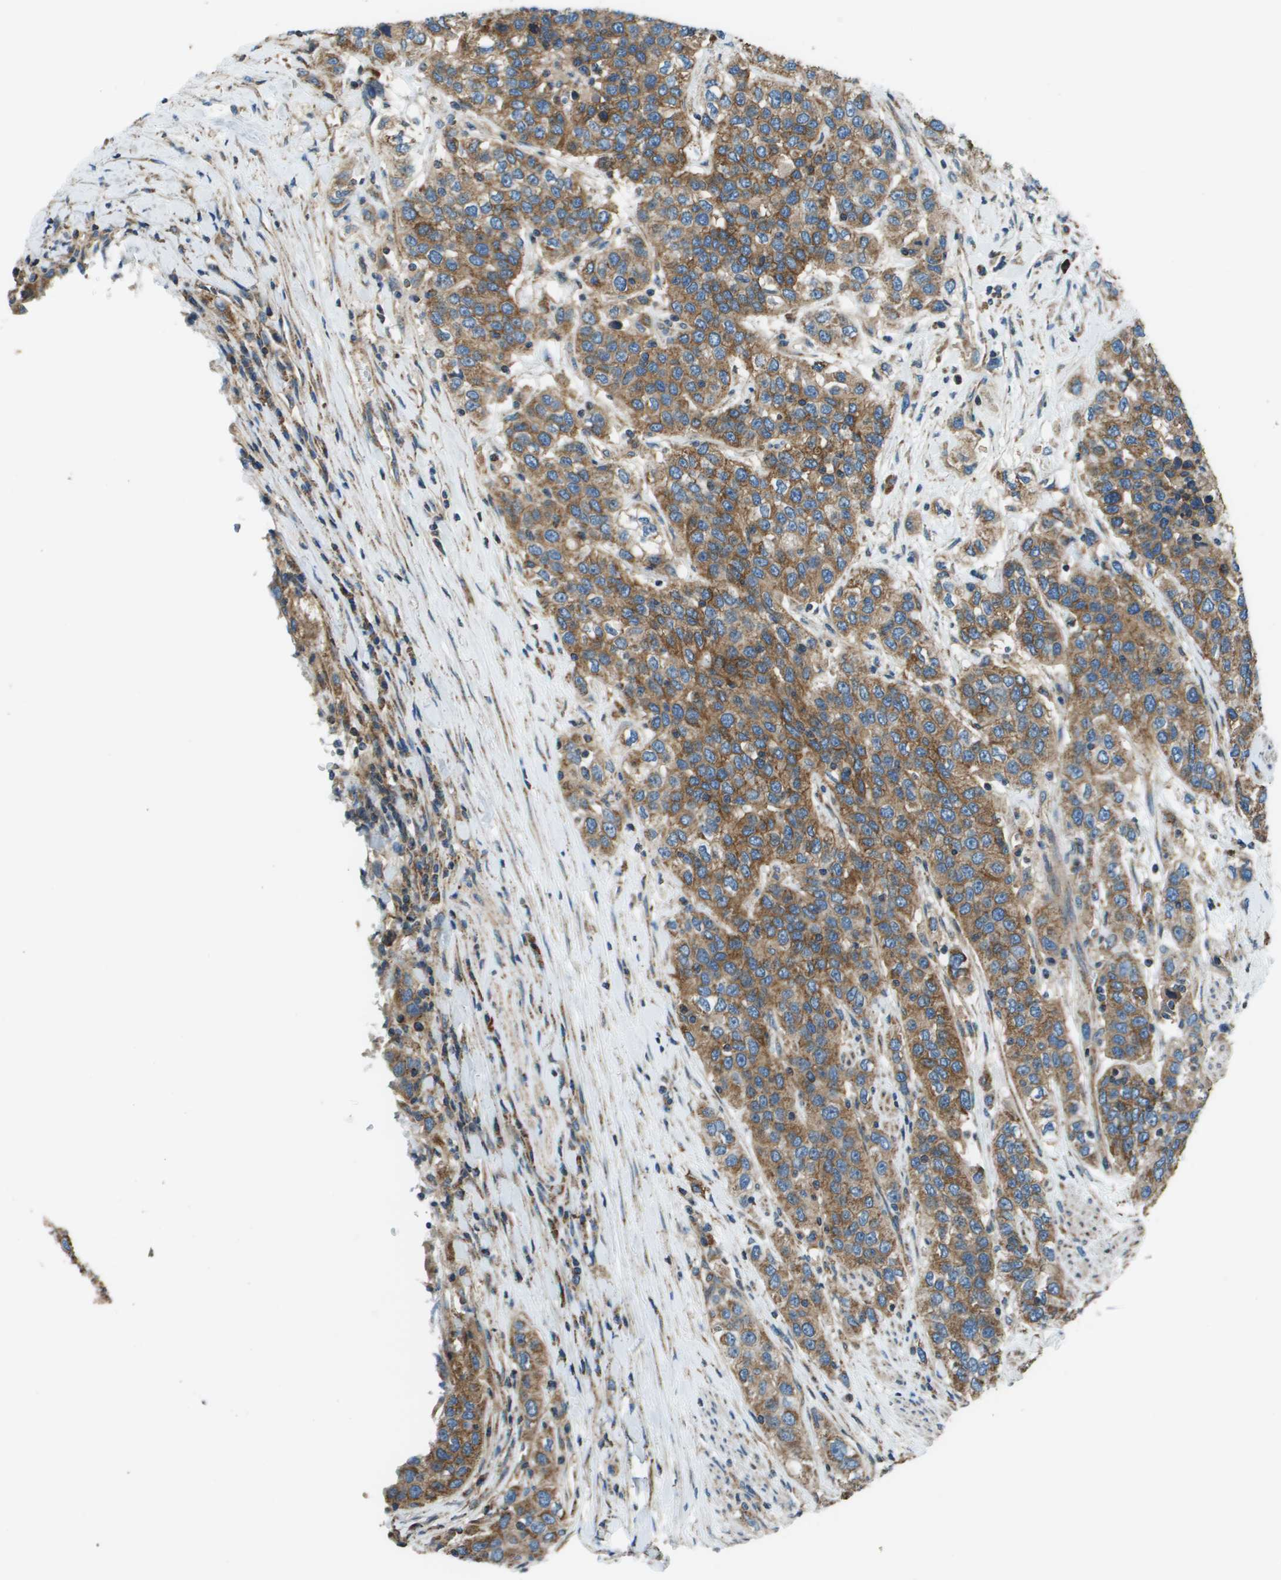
{"staining": {"intensity": "moderate", "quantity": ">75%", "location": "cytoplasmic/membranous"}, "tissue": "urothelial cancer", "cell_type": "Tumor cells", "image_type": "cancer", "snomed": [{"axis": "morphology", "description": "Urothelial carcinoma, High grade"}, {"axis": "topography", "description": "Urinary bladder"}], "caption": "A histopathology image of human urothelial cancer stained for a protein exhibits moderate cytoplasmic/membranous brown staining in tumor cells.", "gene": "TMEM51", "patient": {"sex": "female", "age": 80}}